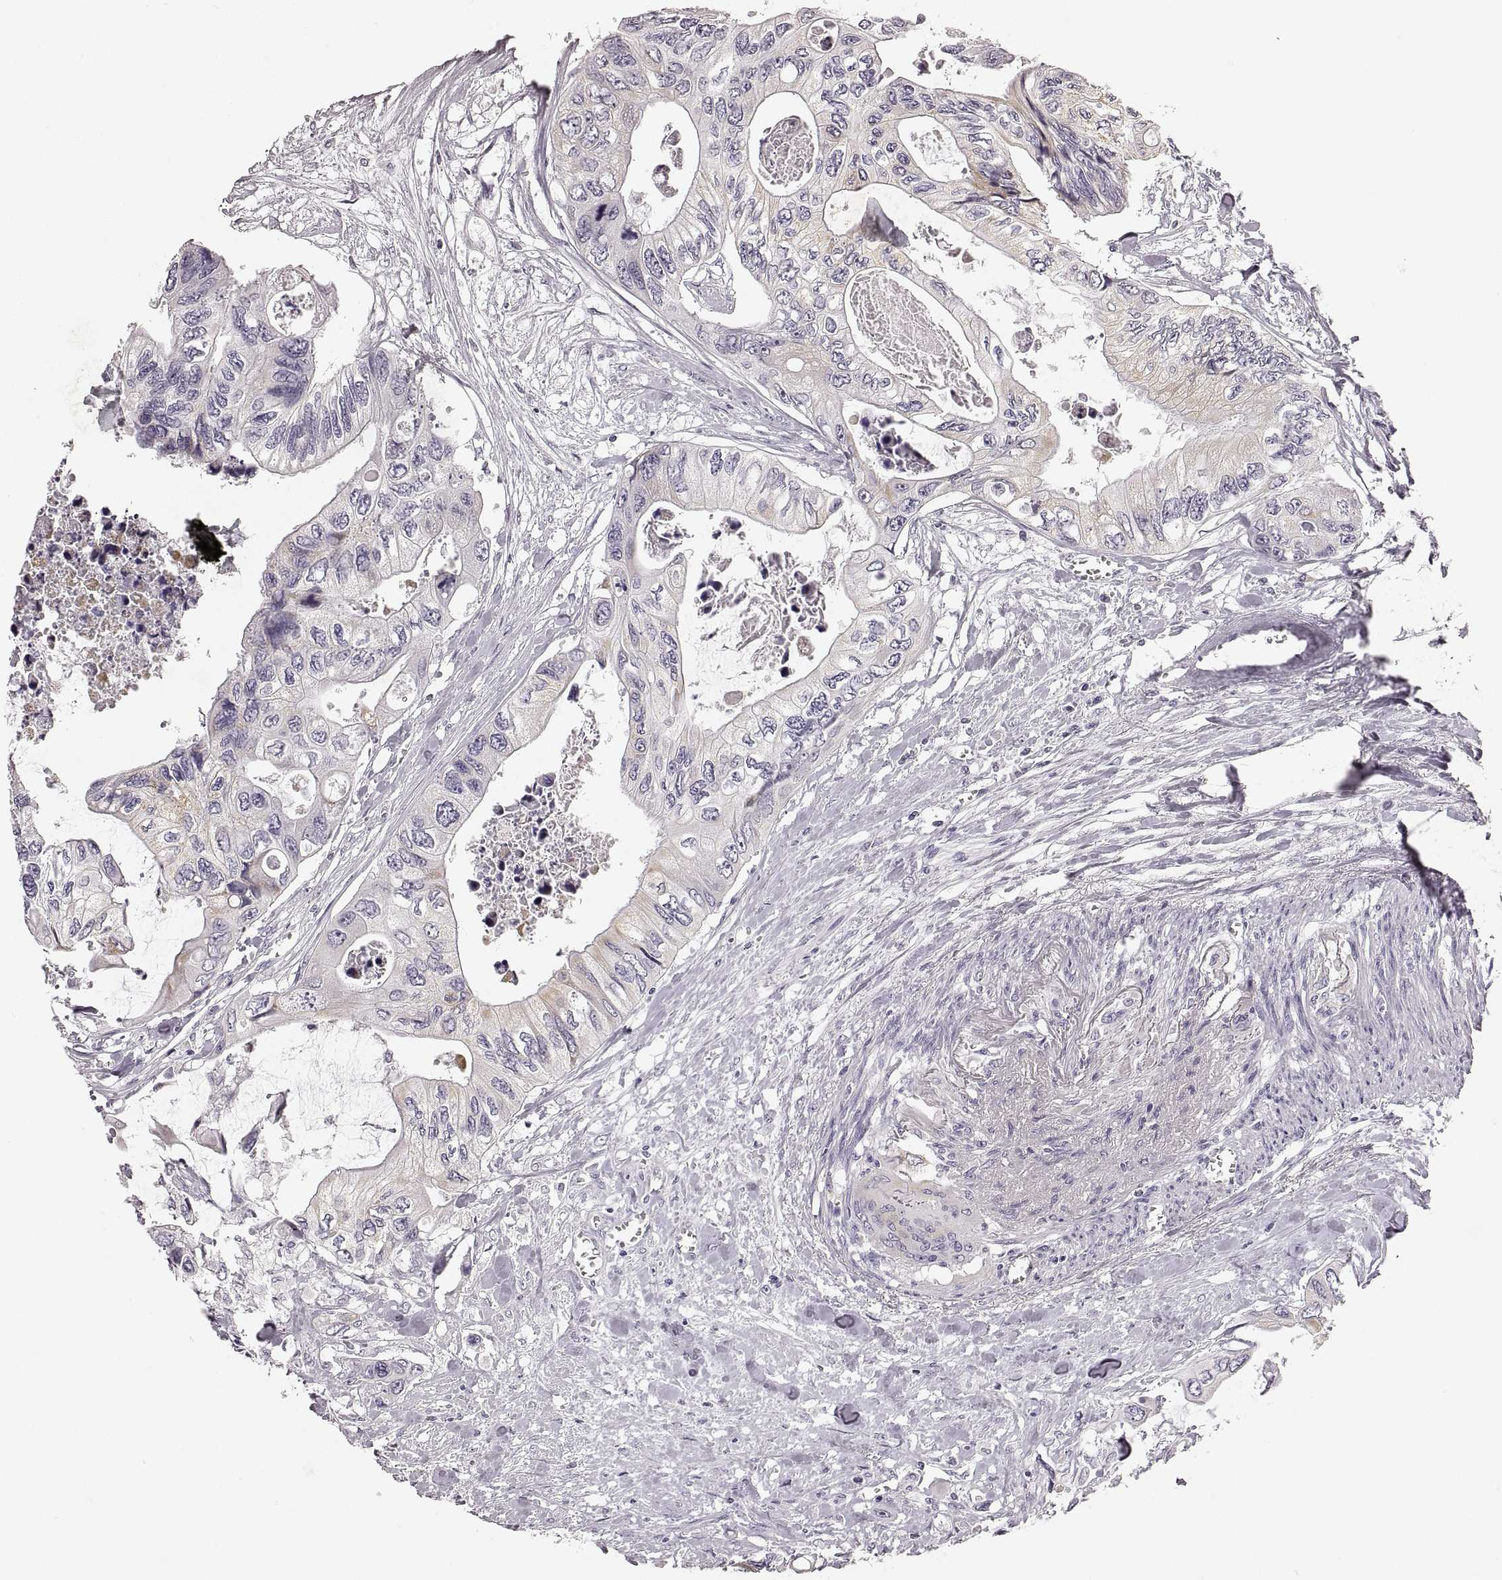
{"staining": {"intensity": "weak", "quantity": "25%-75%", "location": "cytoplasmic/membranous"}, "tissue": "colorectal cancer", "cell_type": "Tumor cells", "image_type": "cancer", "snomed": [{"axis": "morphology", "description": "Adenocarcinoma, NOS"}, {"axis": "topography", "description": "Rectum"}], "caption": "The histopathology image shows a brown stain indicating the presence of a protein in the cytoplasmic/membranous of tumor cells in colorectal cancer (adenocarcinoma). (Stains: DAB in brown, nuclei in blue, Microscopy: brightfield microscopy at high magnification).", "gene": "RDH13", "patient": {"sex": "male", "age": 63}}